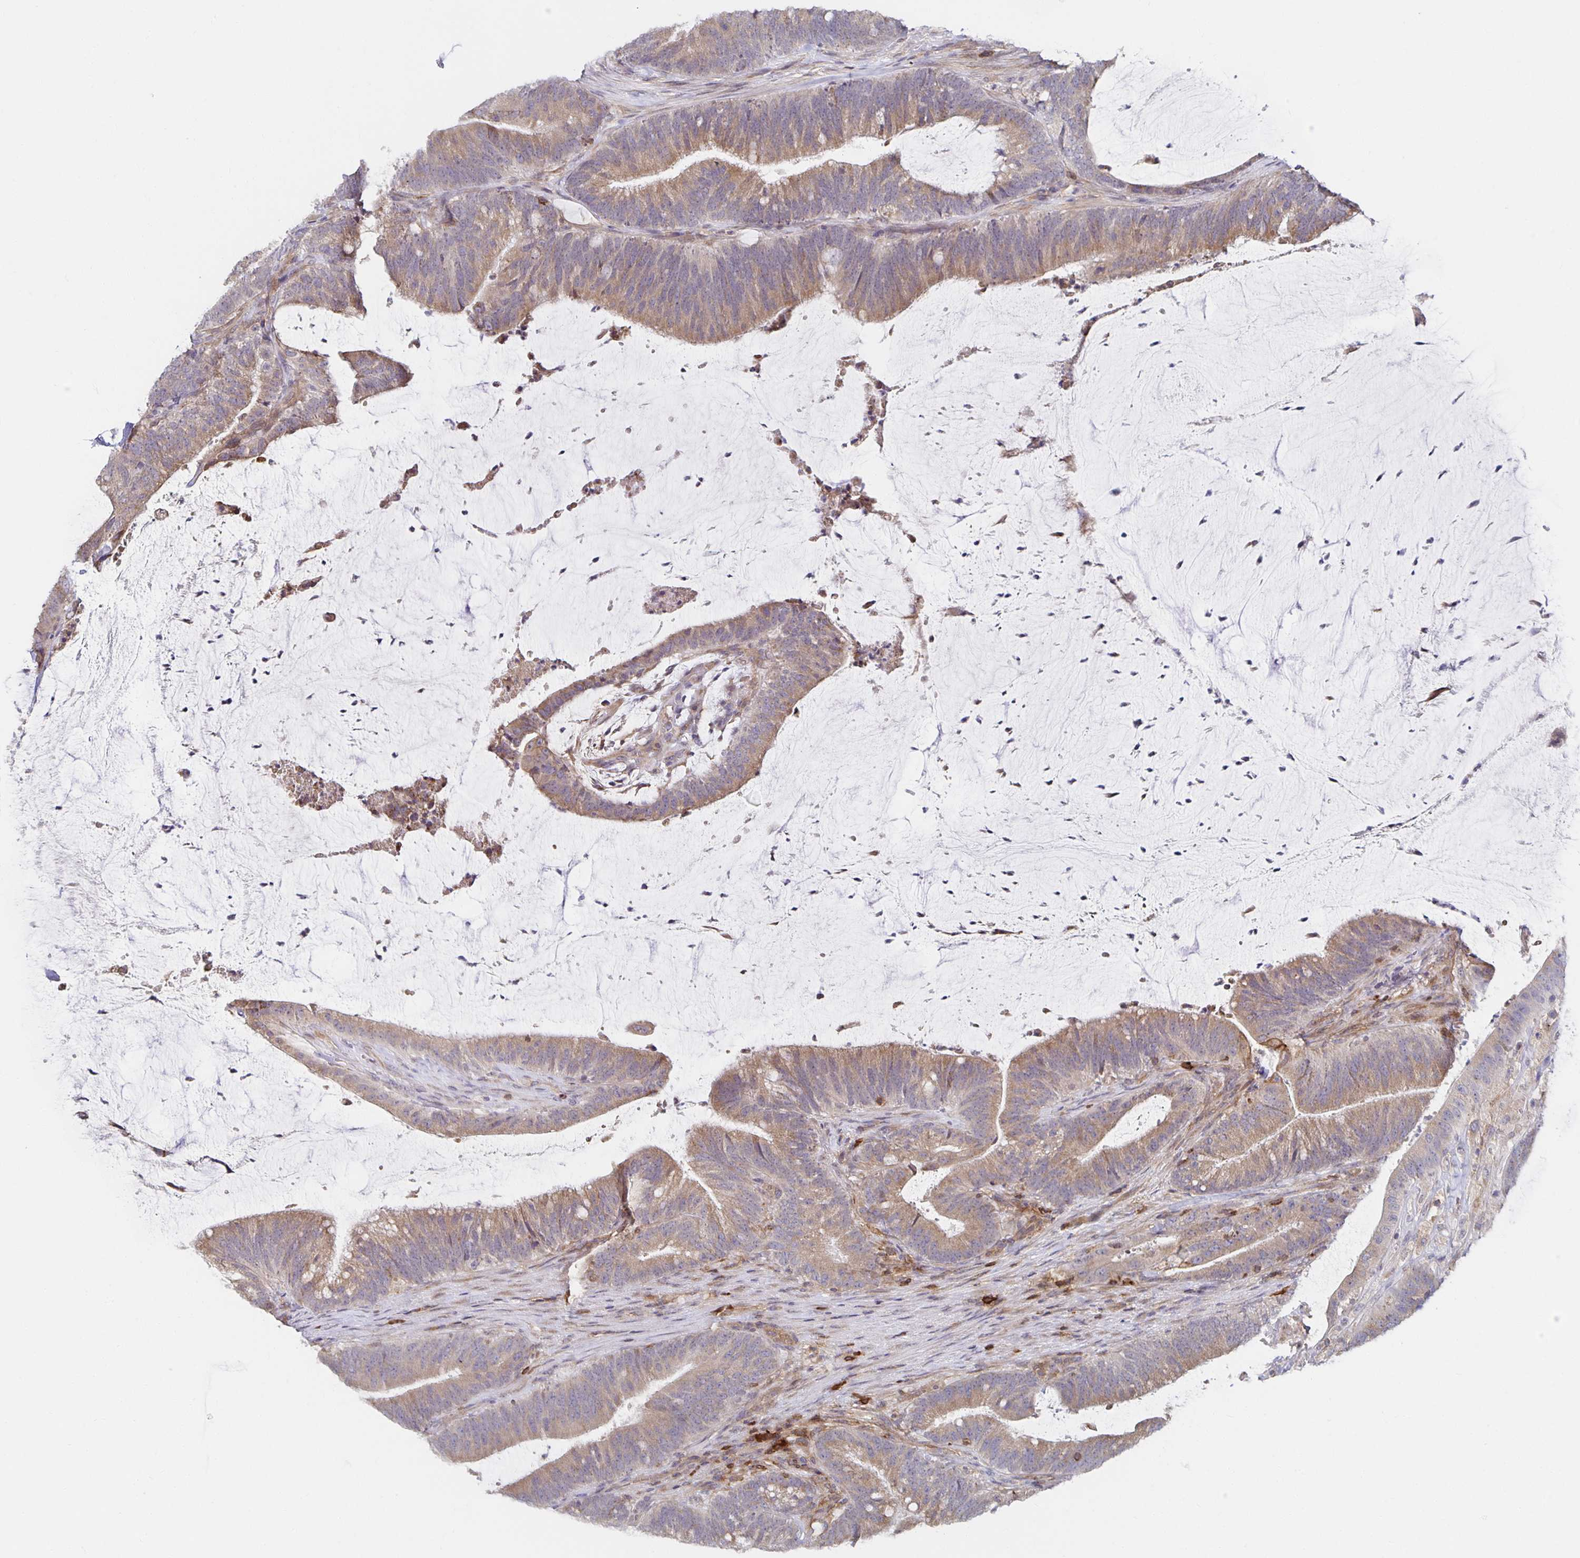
{"staining": {"intensity": "moderate", "quantity": "25%-75%", "location": "cytoplasmic/membranous"}, "tissue": "colorectal cancer", "cell_type": "Tumor cells", "image_type": "cancer", "snomed": [{"axis": "morphology", "description": "Adenocarcinoma, NOS"}, {"axis": "topography", "description": "Colon"}], "caption": "Tumor cells reveal moderate cytoplasmic/membranous staining in approximately 25%-75% of cells in colorectal cancer (adenocarcinoma).", "gene": "BAD", "patient": {"sex": "female", "age": 43}}